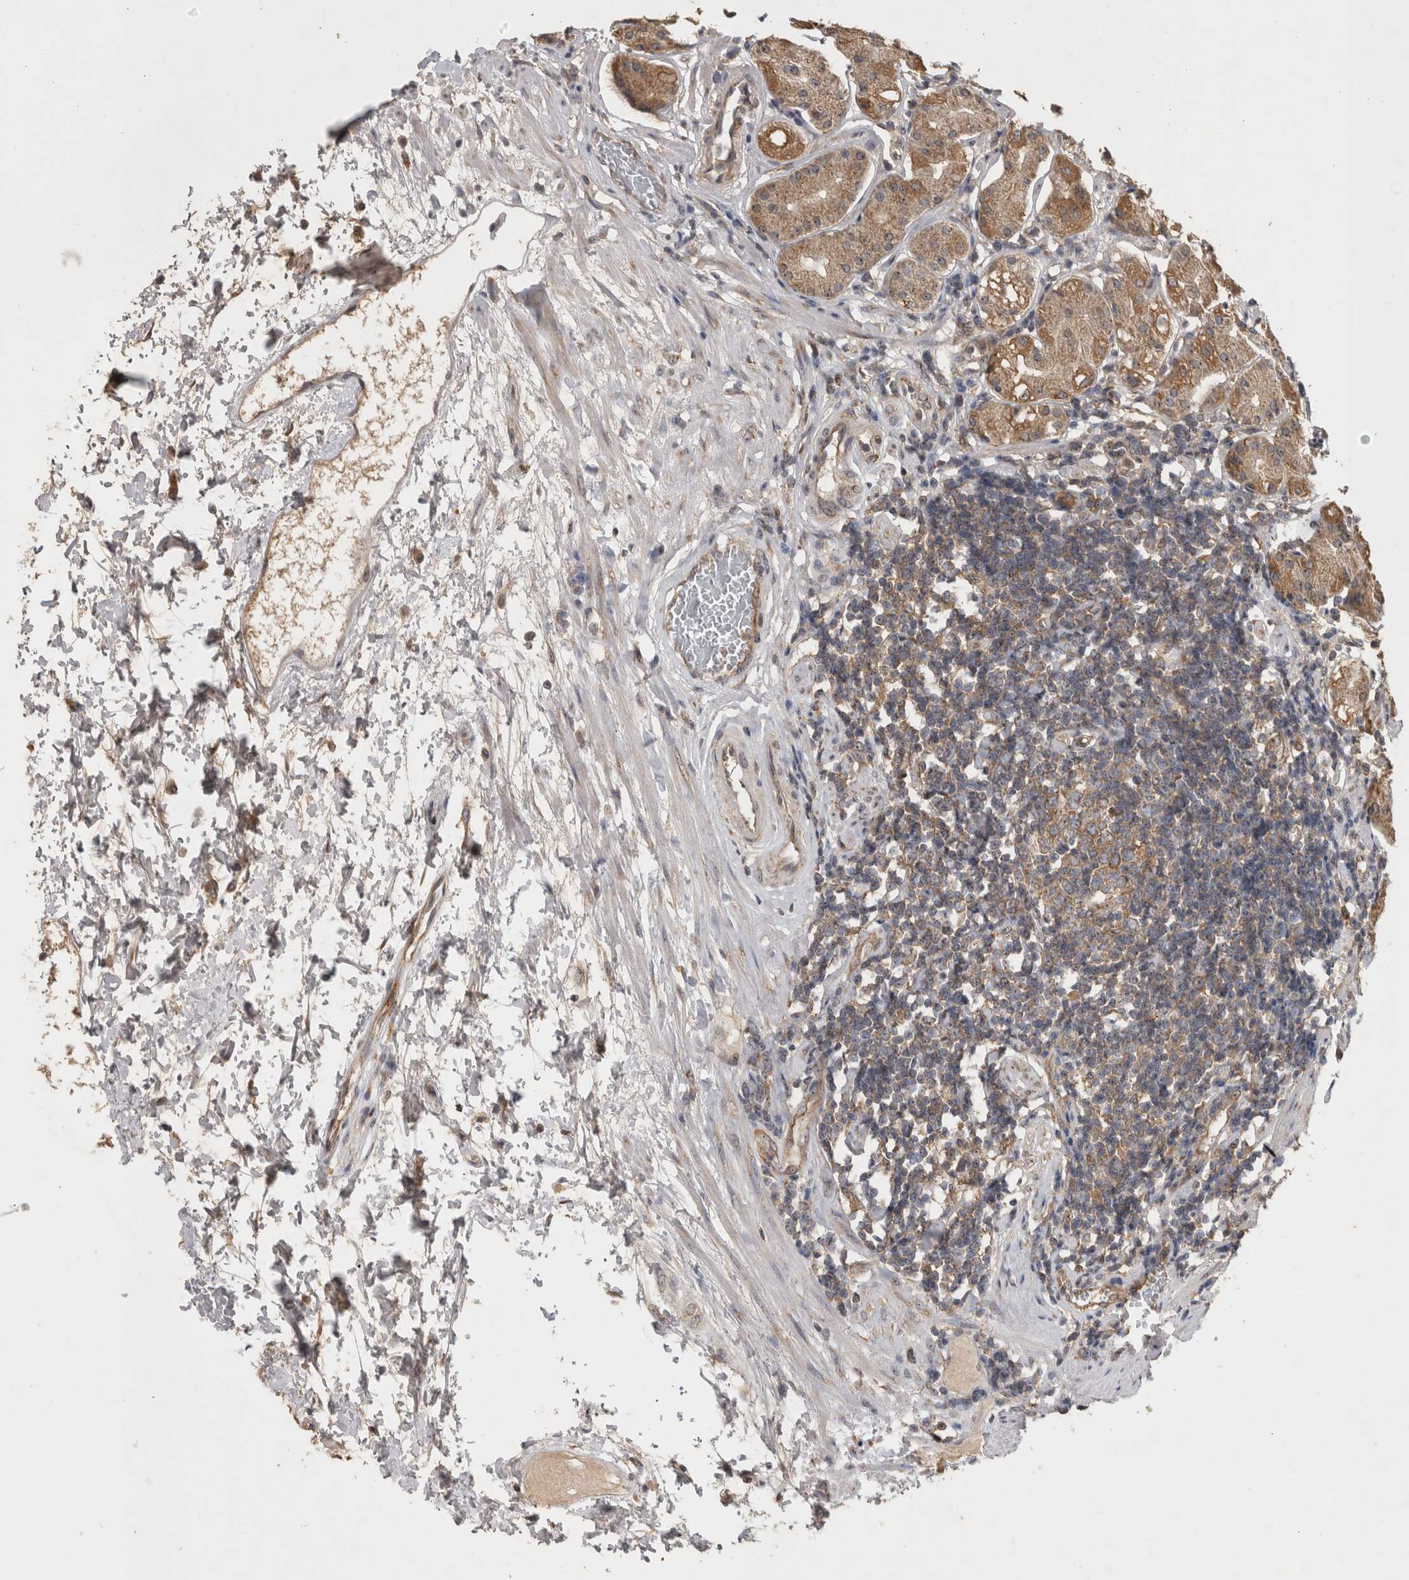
{"staining": {"intensity": "moderate", "quantity": ">75%", "location": "cytoplasmic/membranous"}, "tissue": "stomach", "cell_type": "Glandular cells", "image_type": "normal", "snomed": [{"axis": "morphology", "description": "Normal tissue, NOS"}, {"axis": "topography", "description": "Stomach"}, {"axis": "topography", "description": "Stomach, lower"}], "caption": "Immunohistochemical staining of benign human stomach reveals moderate cytoplasmic/membranous protein staining in about >75% of glandular cells. (Brightfield microscopy of DAB IHC at high magnification).", "gene": "ATXN2", "patient": {"sex": "female", "age": 56}}